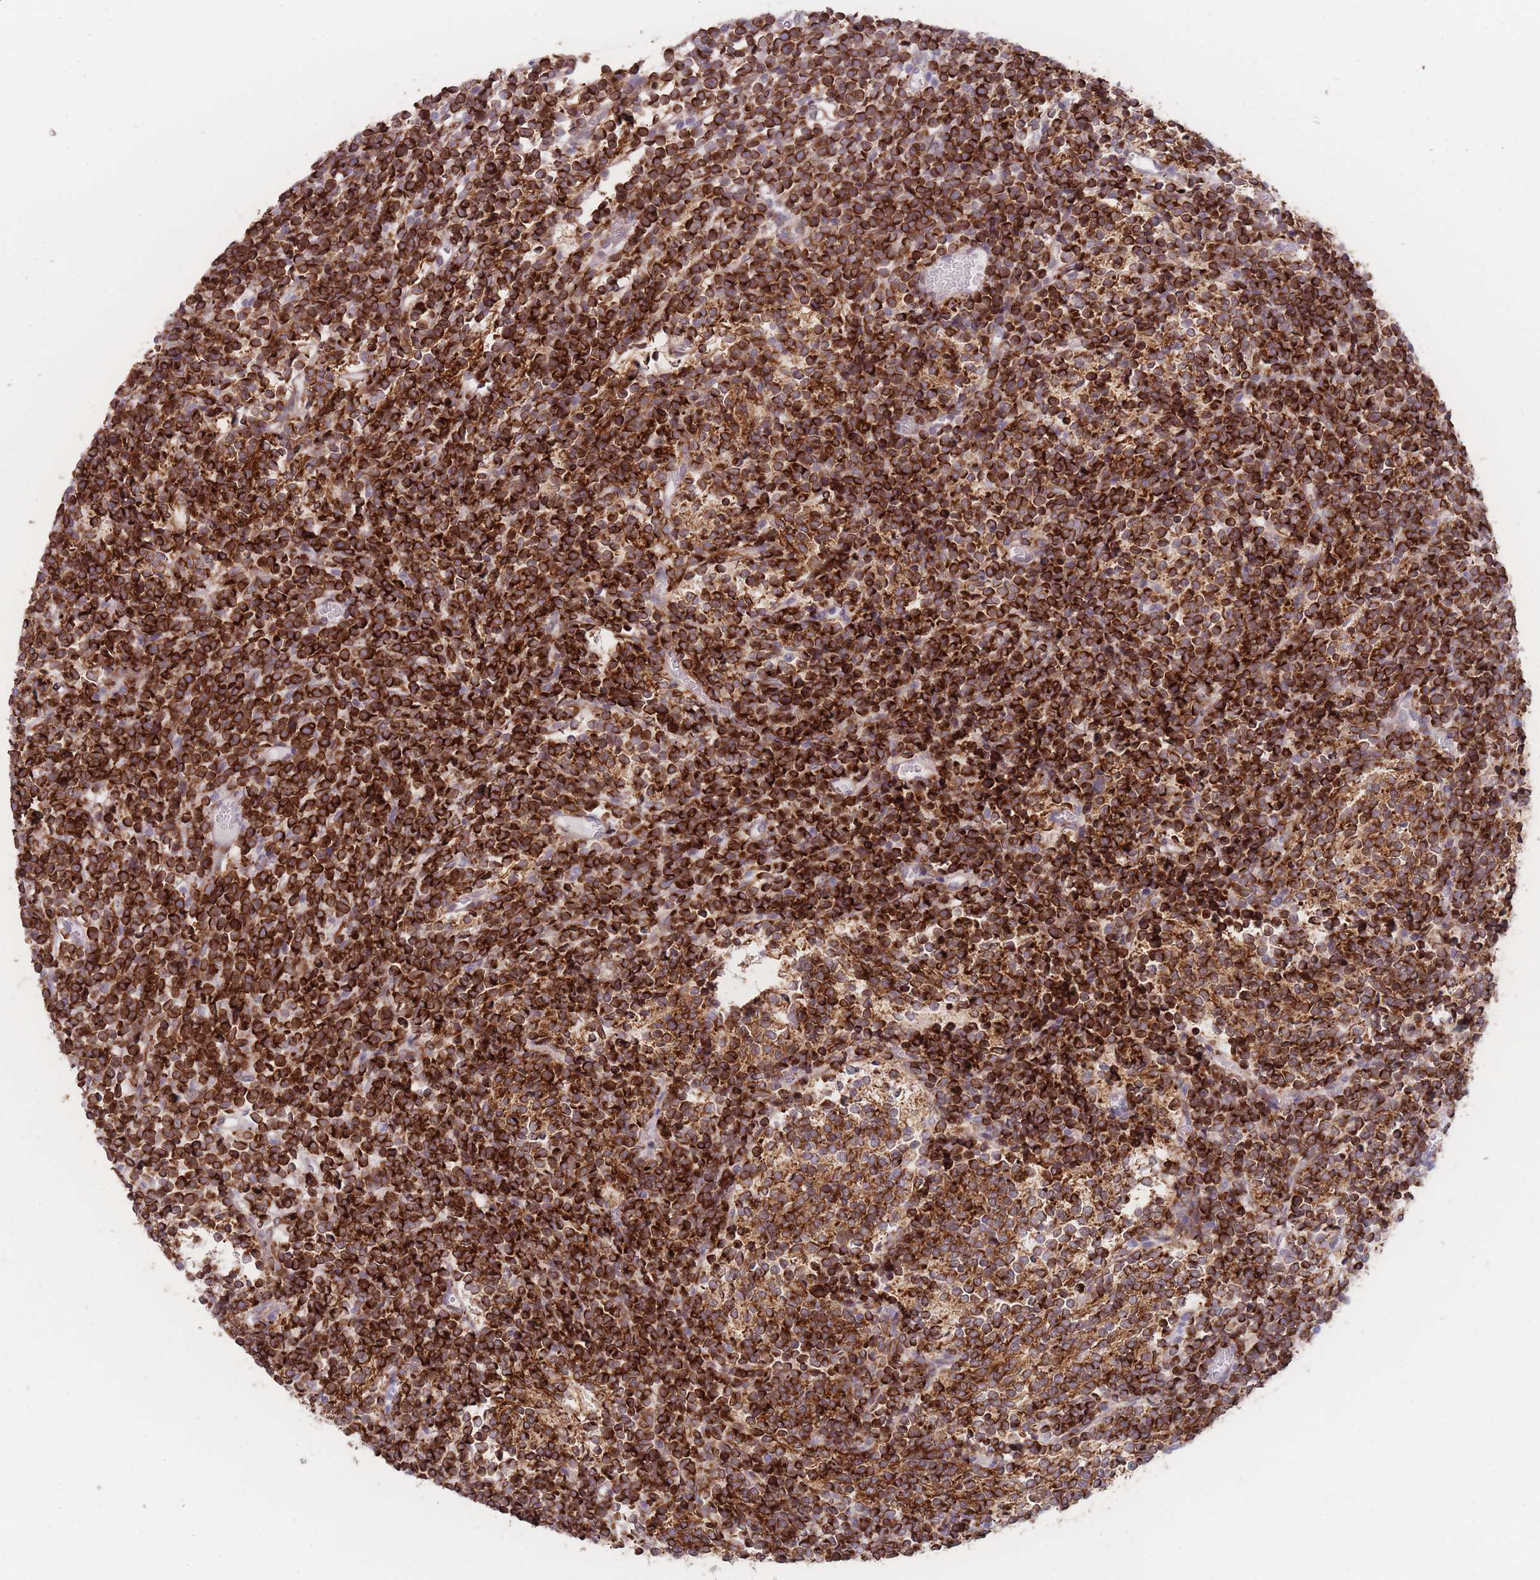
{"staining": {"intensity": "strong", "quantity": ">75%", "location": "cytoplasmic/membranous"}, "tissue": "glioma", "cell_type": "Tumor cells", "image_type": "cancer", "snomed": [{"axis": "morphology", "description": "Glioma, malignant, Low grade"}, {"axis": "topography", "description": "Brain"}], "caption": "An image of malignant glioma (low-grade) stained for a protein shows strong cytoplasmic/membranous brown staining in tumor cells.", "gene": "AK9", "patient": {"sex": "female", "age": 1}}